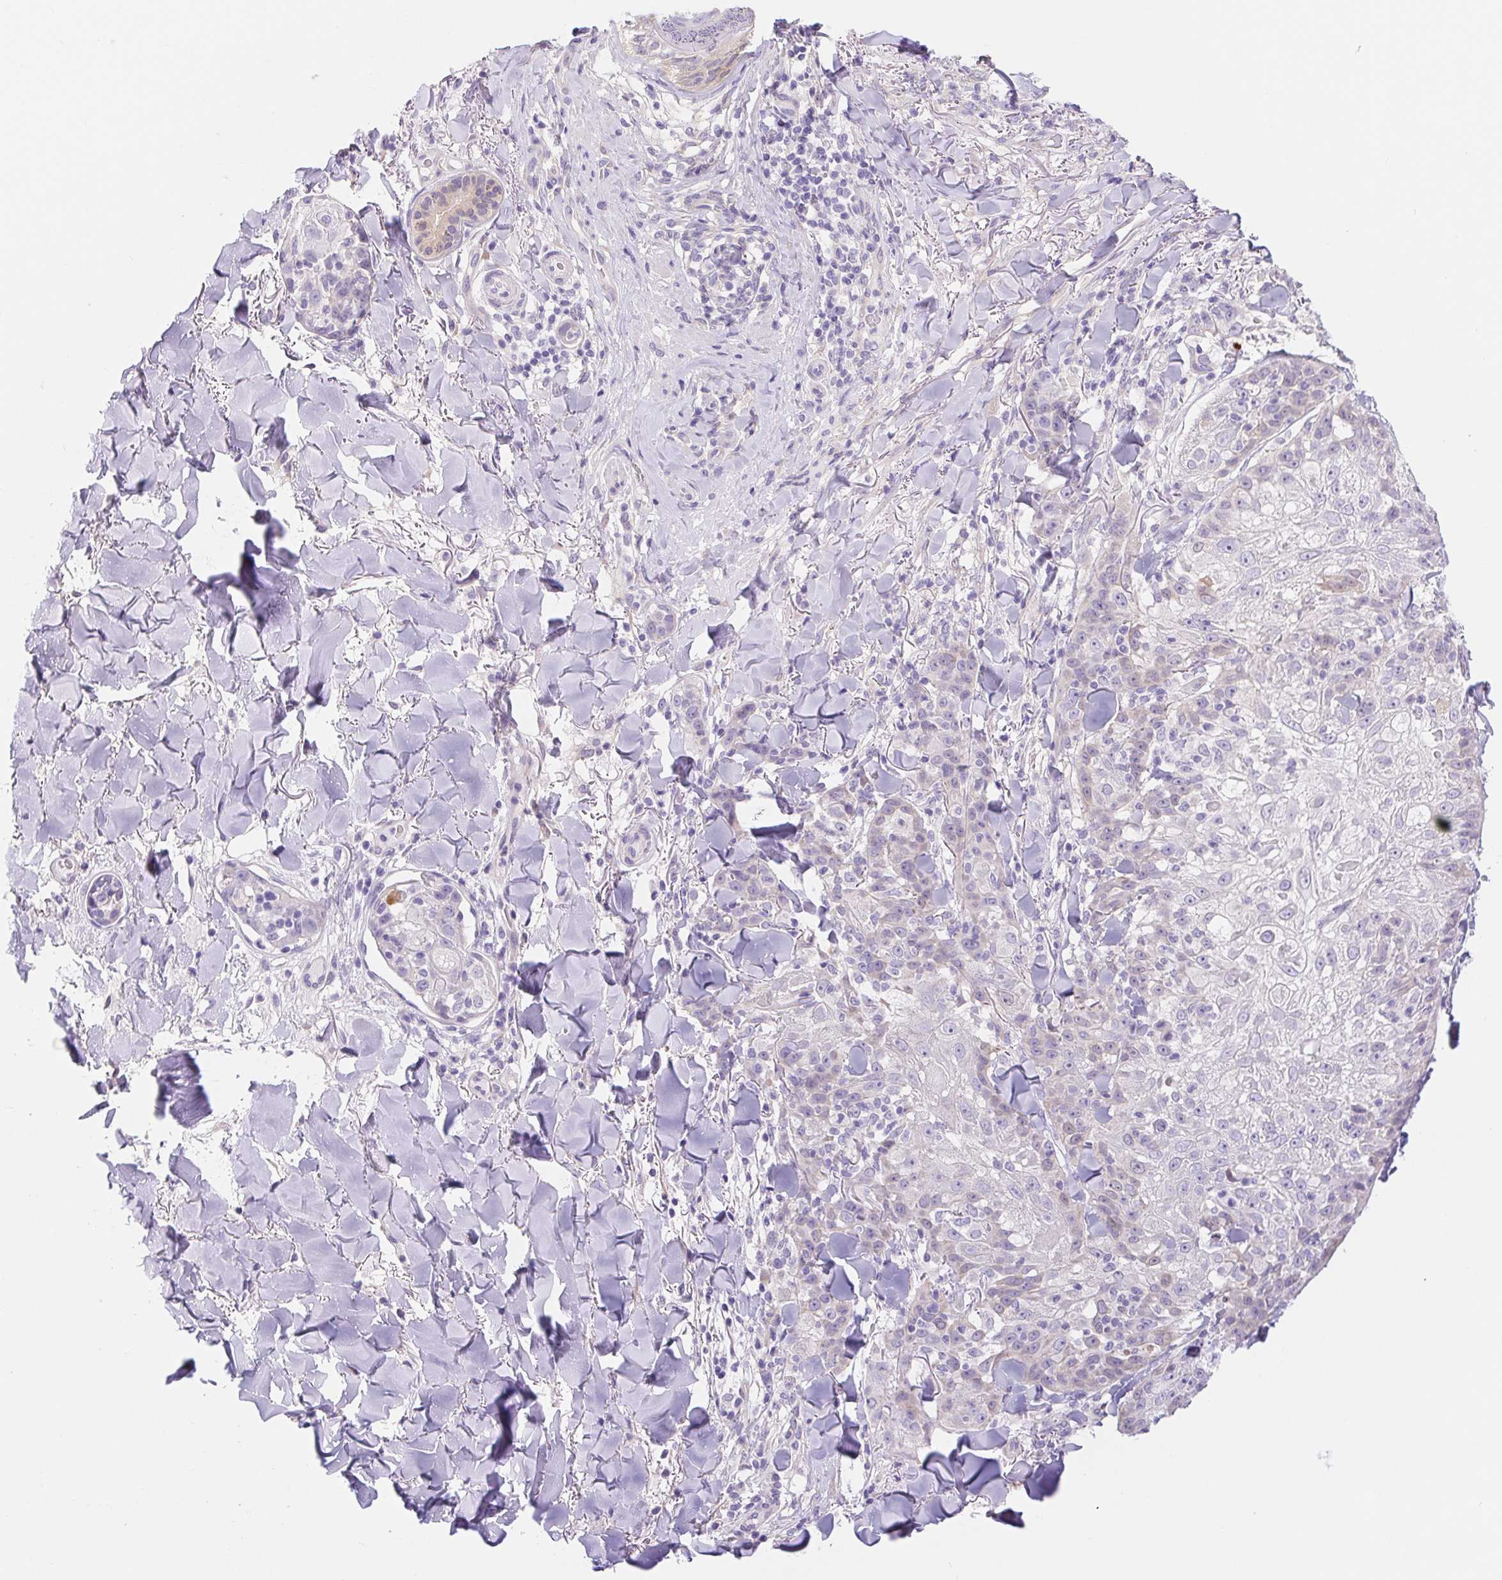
{"staining": {"intensity": "negative", "quantity": "none", "location": "none"}, "tissue": "skin cancer", "cell_type": "Tumor cells", "image_type": "cancer", "snomed": [{"axis": "morphology", "description": "Normal tissue, NOS"}, {"axis": "morphology", "description": "Squamous cell carcinoma, NOS"}, {"axis": "topography", "description": "Skin"}], "caption": "The immunohistochemistry (IHC) photomicrograph has no significant staining in tumor cells of squamous cell carcinoma (skin) tissue. Nuclei are stained in blue.", "gene": "DYNC2LI1", "patient": {"sex": "female", "age": 83}}